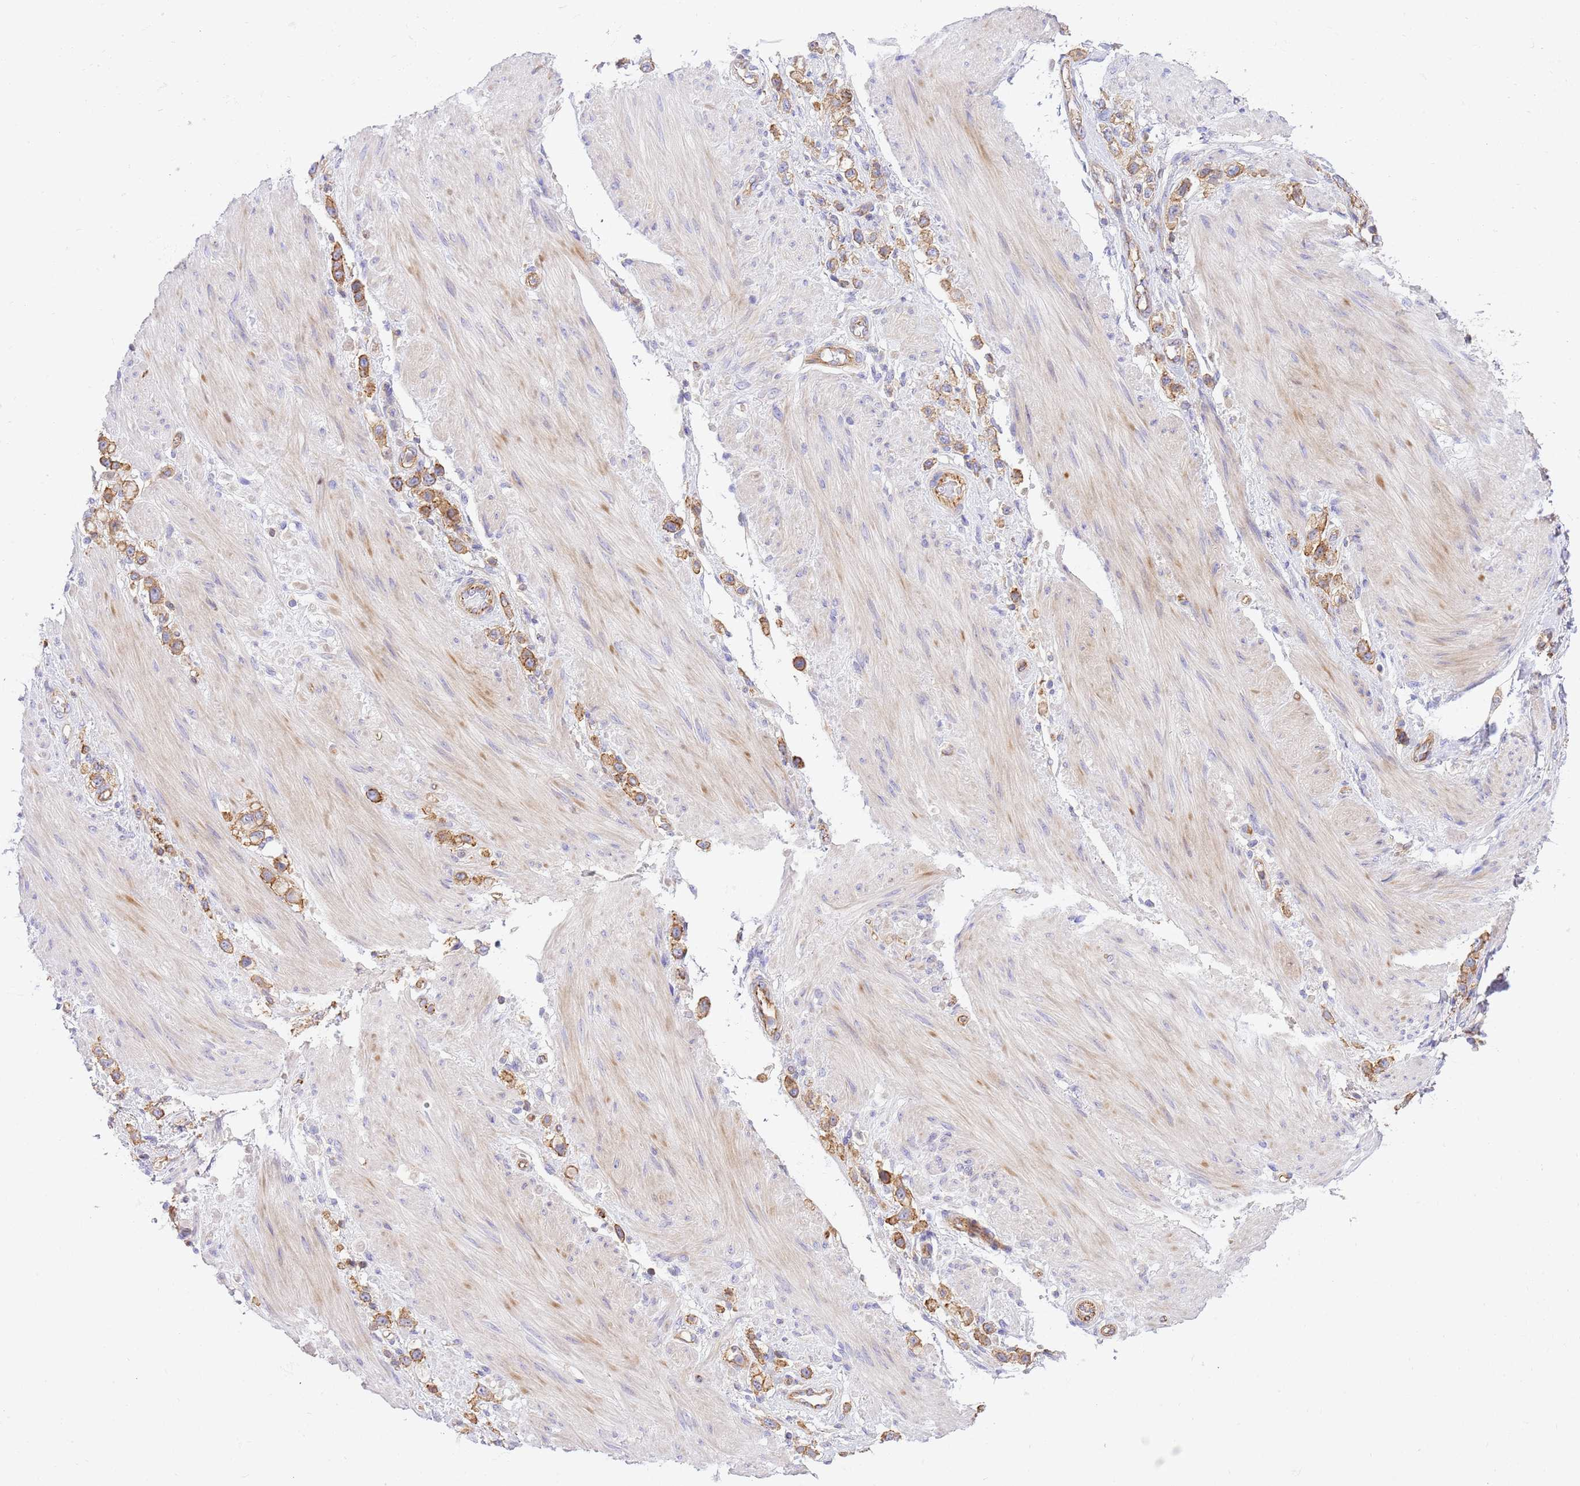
{"staining": {"intensity": "moderate", "quantity": ">75%", "location": "cytoplasmic/membranous"}, "tissue": "stomach cancer", "cell_type": "Tumor cells", "image_type": "cancer", "snomed": [{"axis": "morphology", "description": "Adenocarcinoma, NOS"}, {"axis": "topography", "description": "Stomach"}], "caption": "The immunohistochemical stain highlights moderate cytoplasmic/membranous staining in tumor cells of adenocarcinoma (stomach) tissue. Nuclei are stained in blue.", "gene": "EFCAB8", "patient": {"sex": "female", "age": 65}}